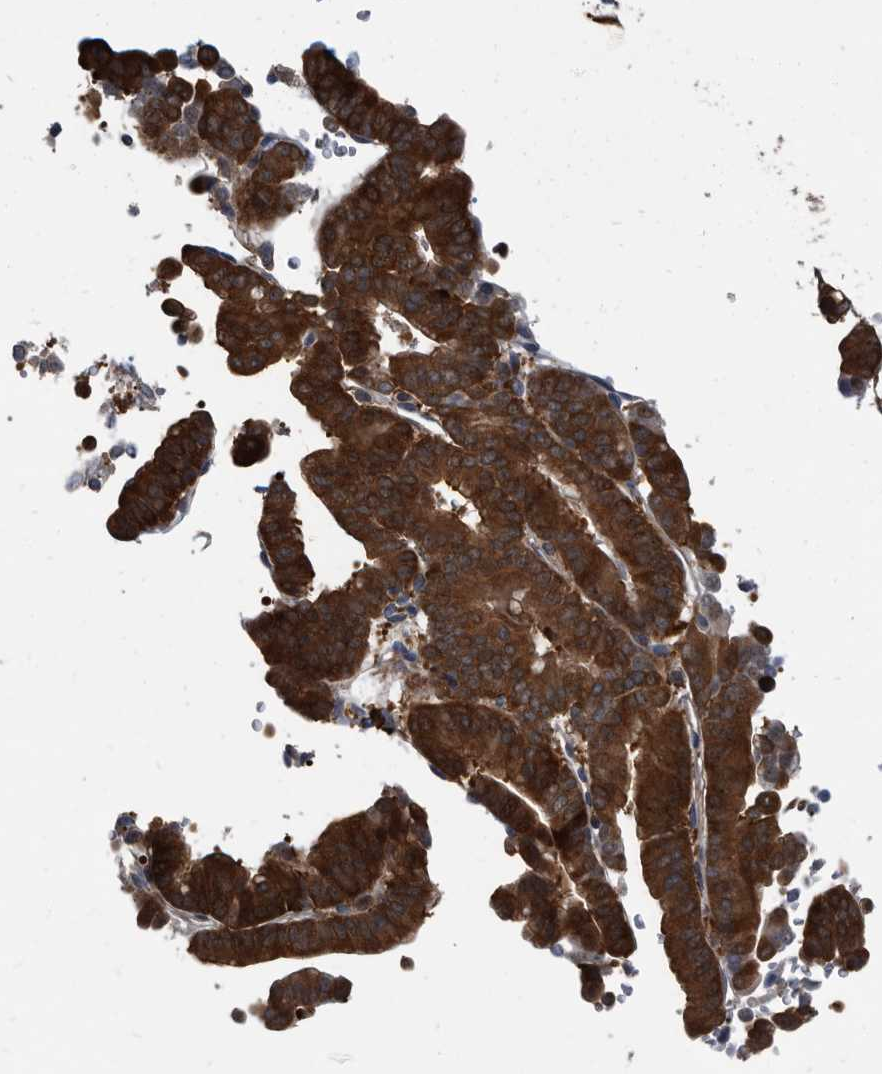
{"staining": {"intensity": "strong", "quantity": ">75%", "location": "cytoplasmic/membranous"}, "tissue": "liver cancer", "cell_type": "Tumor cells", "image_type": "cancer", "snomed": [{"axis": "morphology", "description": "Cholangiocarcinoma"}, {"axis": "topography", "description": "Liver"}], "caption": "Immunohistochemistry of liver cholangiocarcinoma reveals high levels of strong cytoplasmic/membranous positivity in approximately >75% of tumor cells. (Stains: DAB in brown, nuclei in blue, Microscopy: brightfield microscopy at high magnification).", "gene": "CDV3", "patient": {"sex": "female", "age": 75}}